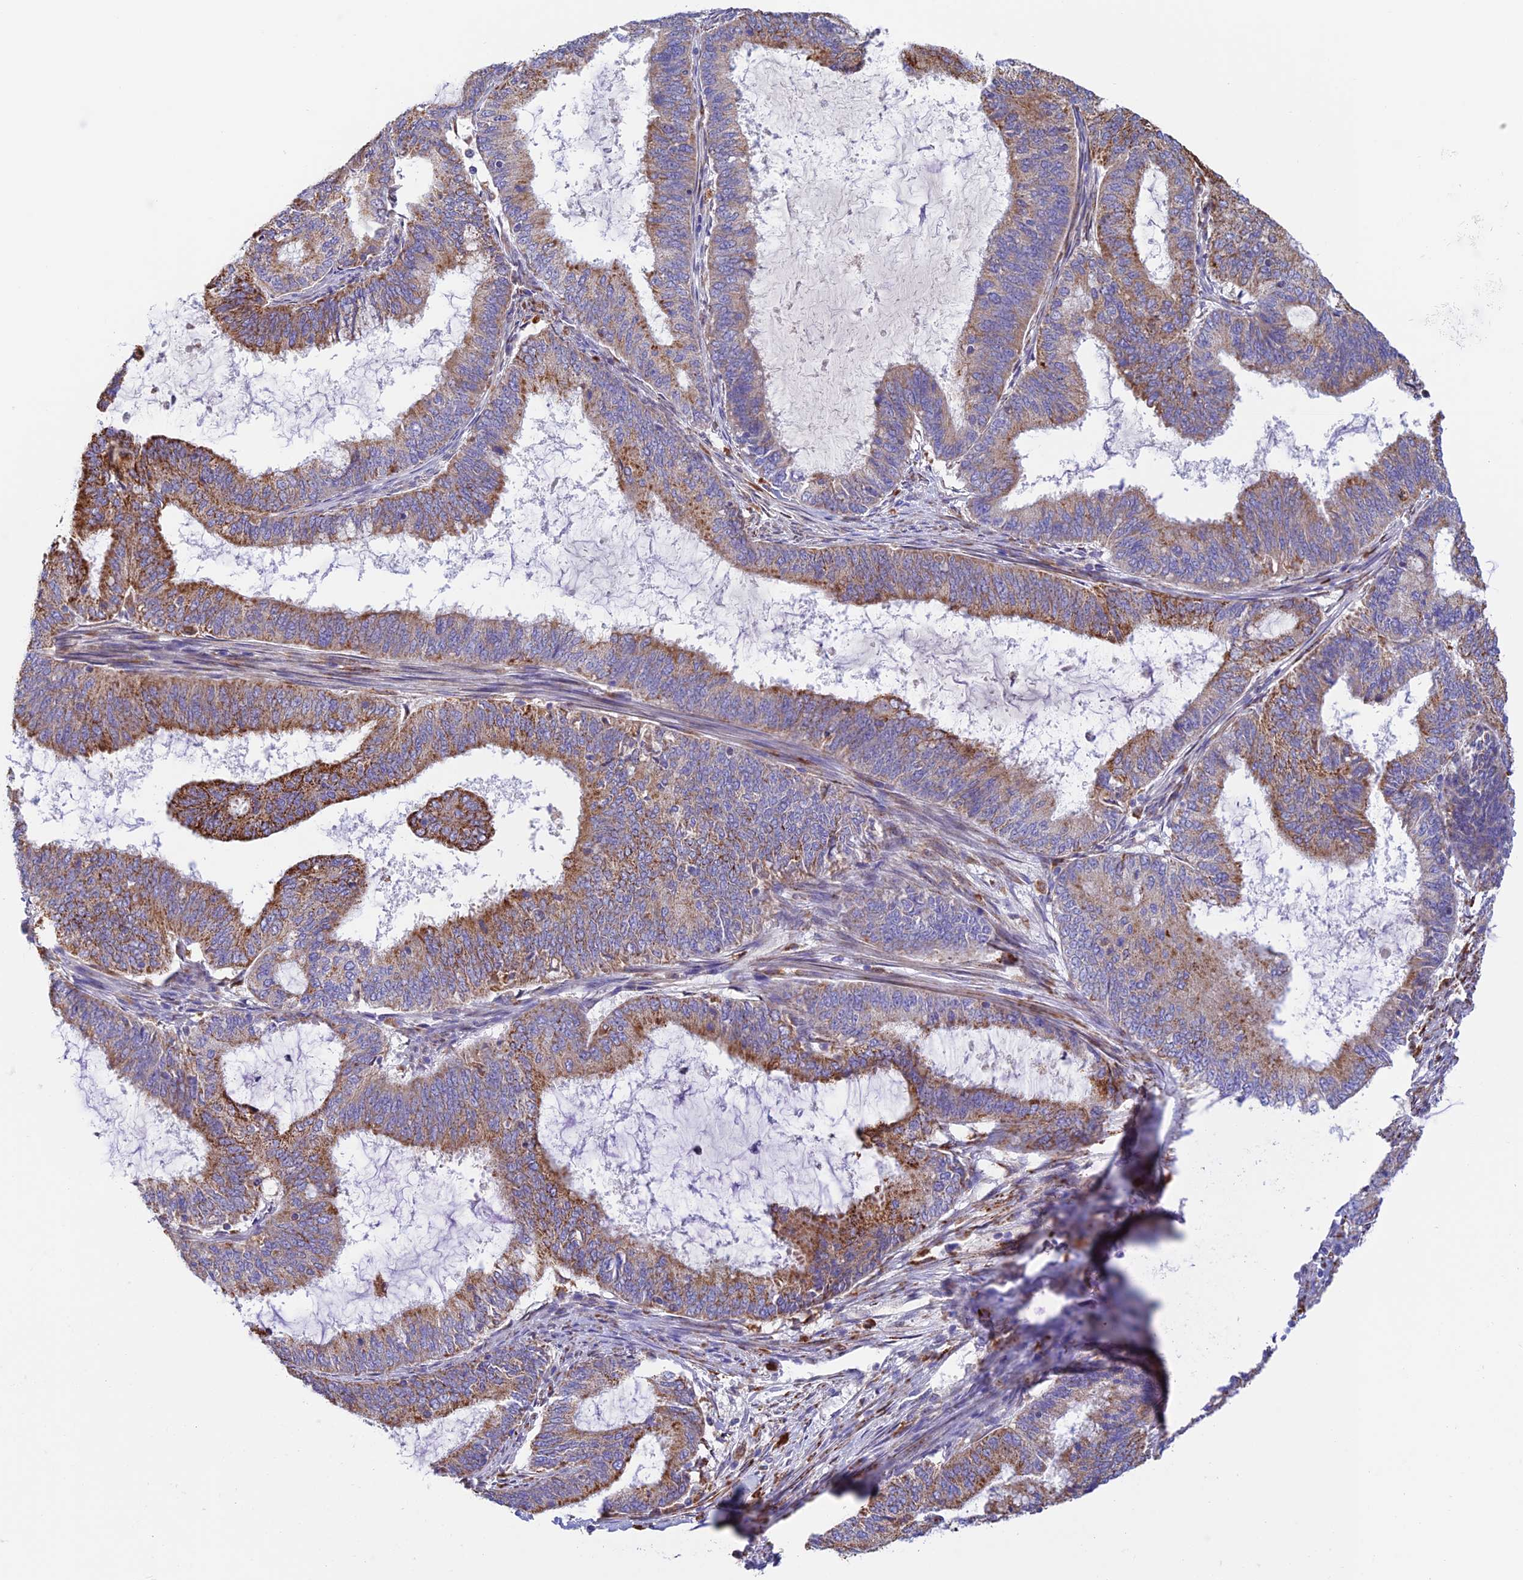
{"staining": {"intensity": "moderate", "quantity": "25%-75%", "location": "cytoplasmic/membranous"}, "tissue": "endometrial cancer", "cell_type": "Tumor cells", "image_type": "cancer", "snomed": [{"axis": "morphology", "description": "Adenocarcinoma, NOS"}, {"axis": "topography", "description": "Endometrium"}], "caption": "Endometrial adenocarcinoma stained with DAB (3,3'-diaminobenzidine) immunohistochemistry (IHC) demonstrates medium levels of moderate cytoplasmic/membranous staining in approximately 25%-75% of tumor cells.", "gene": "VKORC1", "patient": {"sex": "female", "age": 51}}